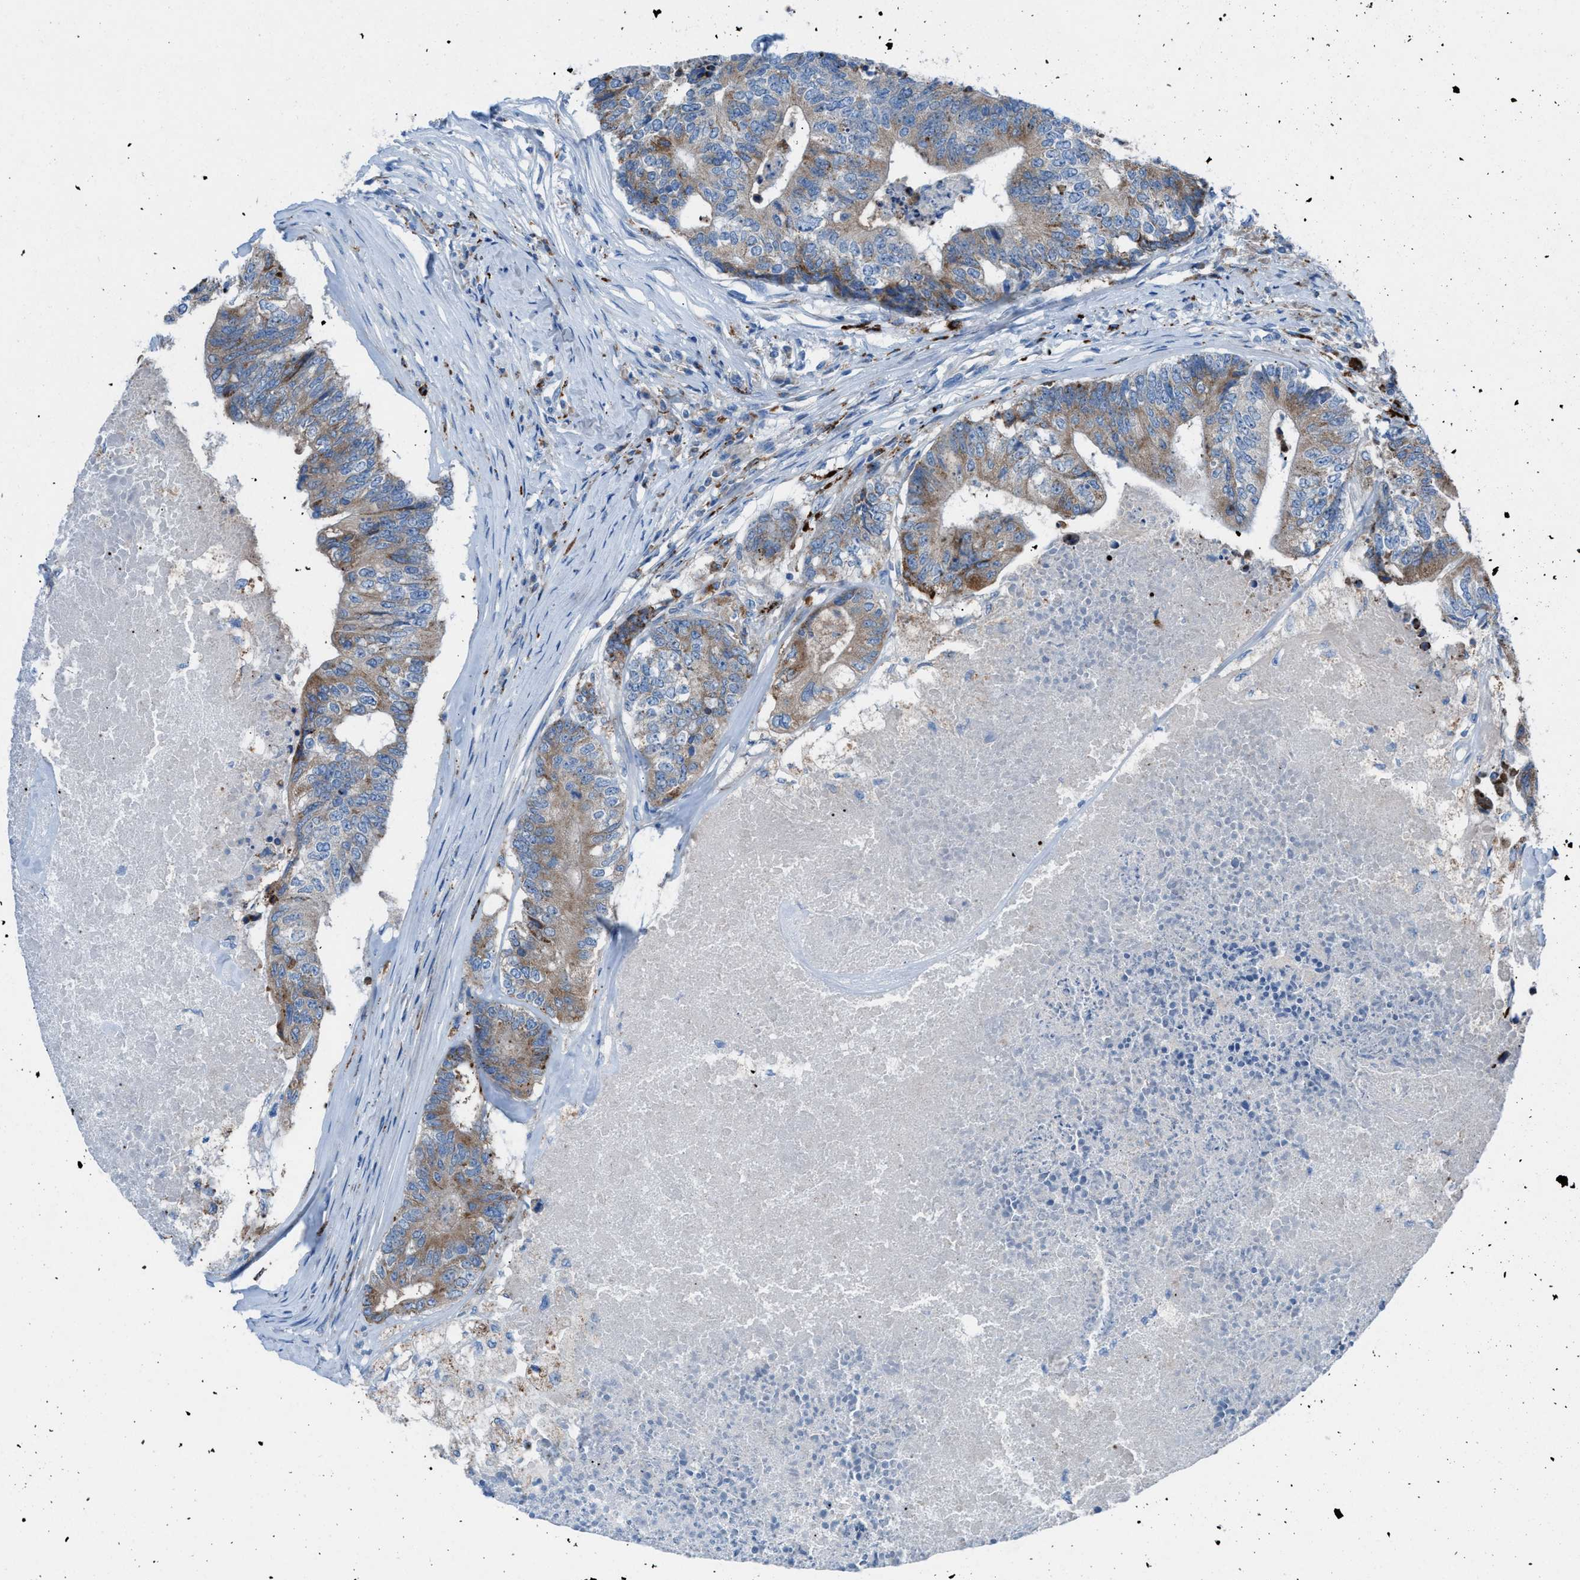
{"staining": {"intensity": "moderate", "quantity": ">75%", "location": "cytoplasmic/membranous"}, "tissue": "colorectal cancer", "cell_type": "Tumor cells", "image_type": "cancer", "snomed": [{"axis": "morphology", "description": "Adenocarcinoma, NOS"}, {"axis": "topography", "description": "Colon"}], "caption": "About >75% of tumor cells in colorectal adenocarcinoma demonstrate moderate cytoplasmic/membranous protein expression as visualized by brown immunohistochemical staining.", "gene": "CD1B", "patient": {"sex": "female", "age": 67}}